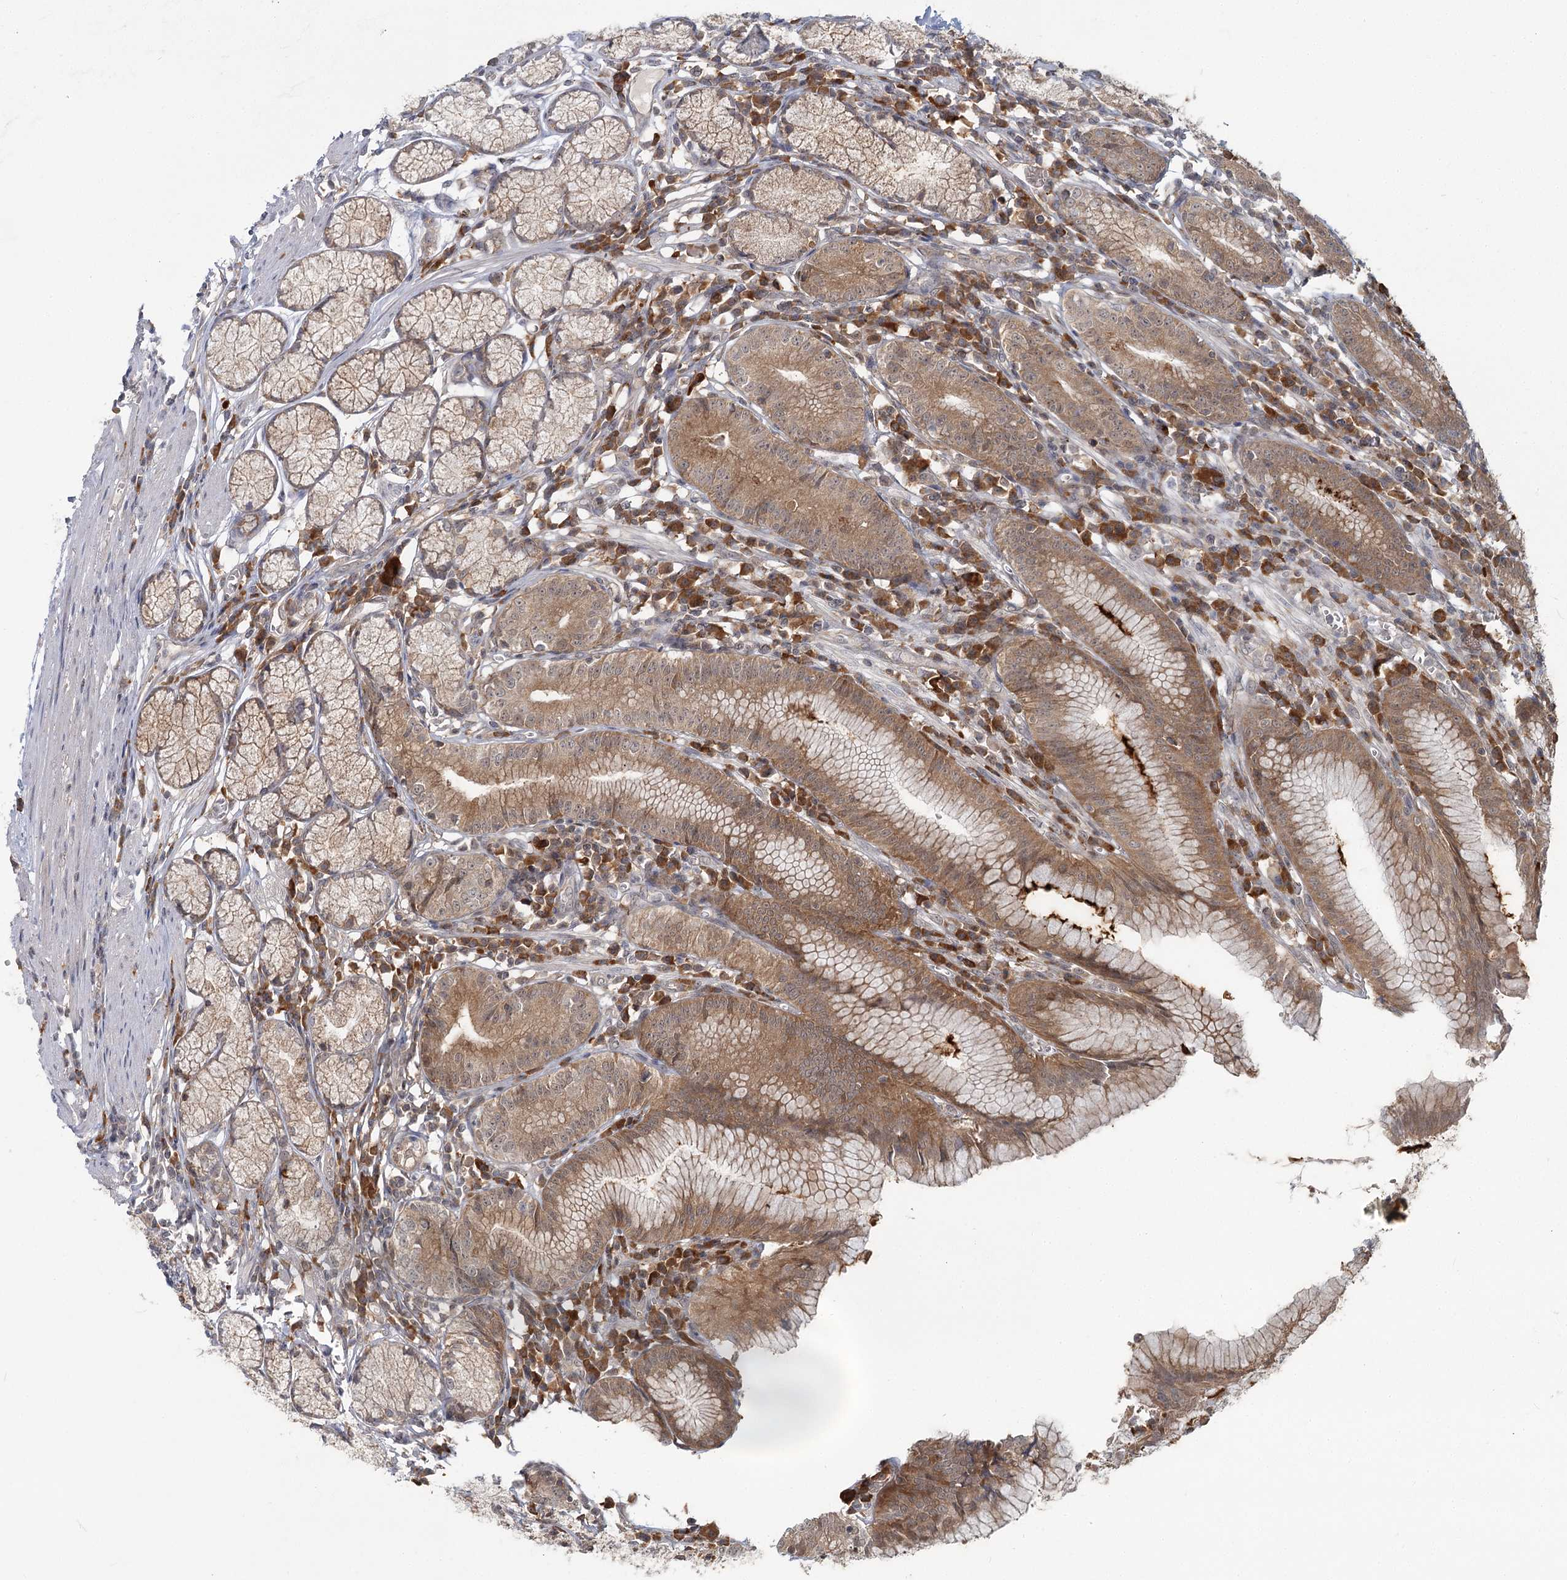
{"staining": {"intensity": "strong", "quantity": "25%-75%", "location": "cytoplasmic/membranous"}, "tissue": "stomach", "cell_type": "Glandular cells", "image_type": "normal", "snomed": [{"axis": "morphology", "description": "Normal tissue, NOS"}, {"axis": "topography", "description": "Stomach"}], "caption": "The photomicrograph demonstrates immunohistochemical staining of benign stomach. There is strong cytoplasmic/membranous positivity is identified in approximately 25%-75% of glandular cells.", "gene": "THNSL1", "patient": {"sex": "male", "age": 55}}